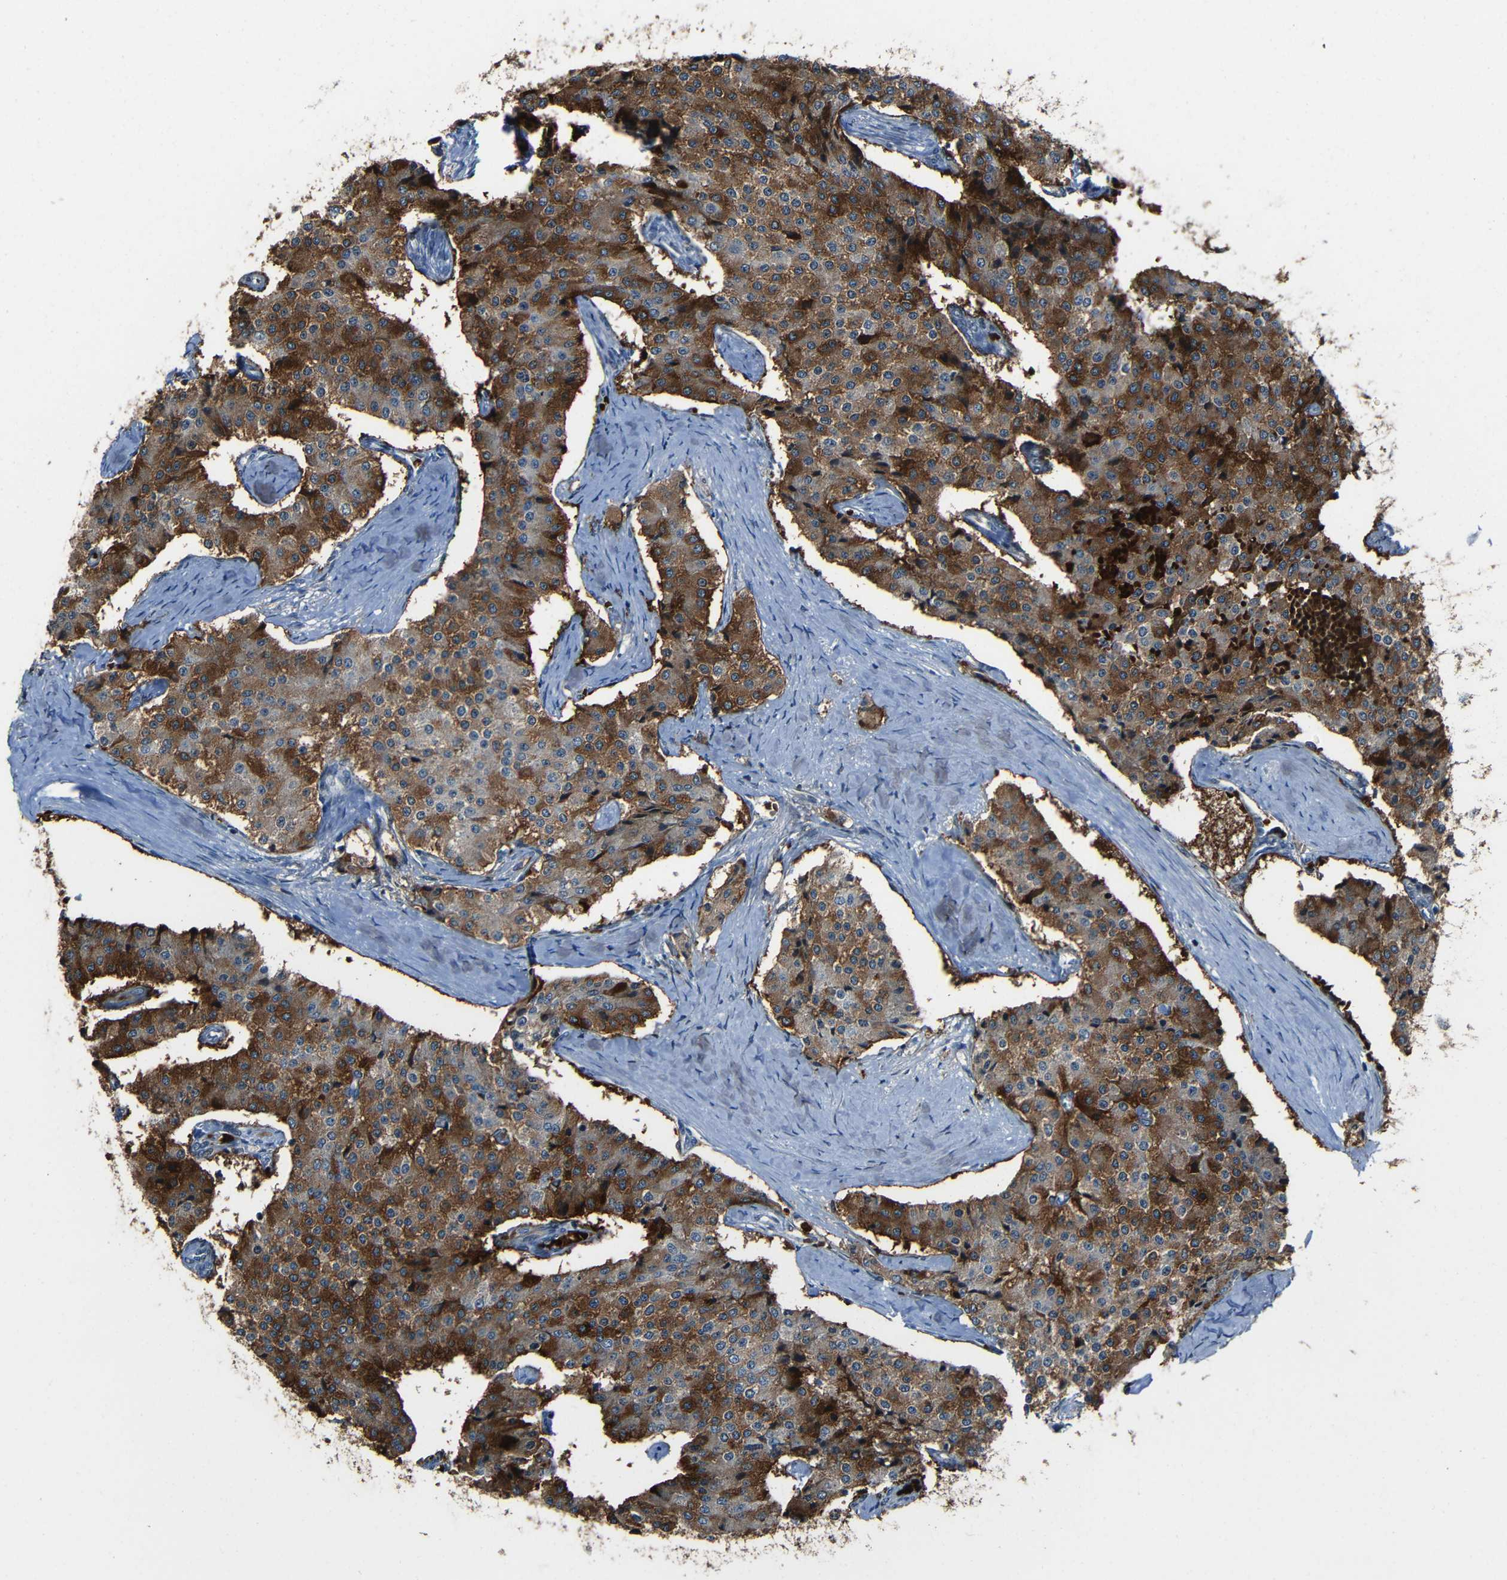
{"staining": {"intensity": "strong", "quantity": "25%-75%", "location": "cytoplasmic/membranous"}, "tissue": "carcinoid", "cell_type": "Tumor cells", "image_type": "cancer", "snomed": [{"axis": "morphology", "description": "Carcinoid, malignant, NOS"}, {"axis": "topography", "description": "Colon"}], "caption": "Strong cytoplasmic/membranous positivity is seen in approximately 25%-75% of tumor cells in carcinoid. (DAB (3,3'-diaminobenzidine) IHC with brightfield microscopy, high magnification).", "gene": "DNAJC5", "patient": {"sex": "female", "age": 52}}